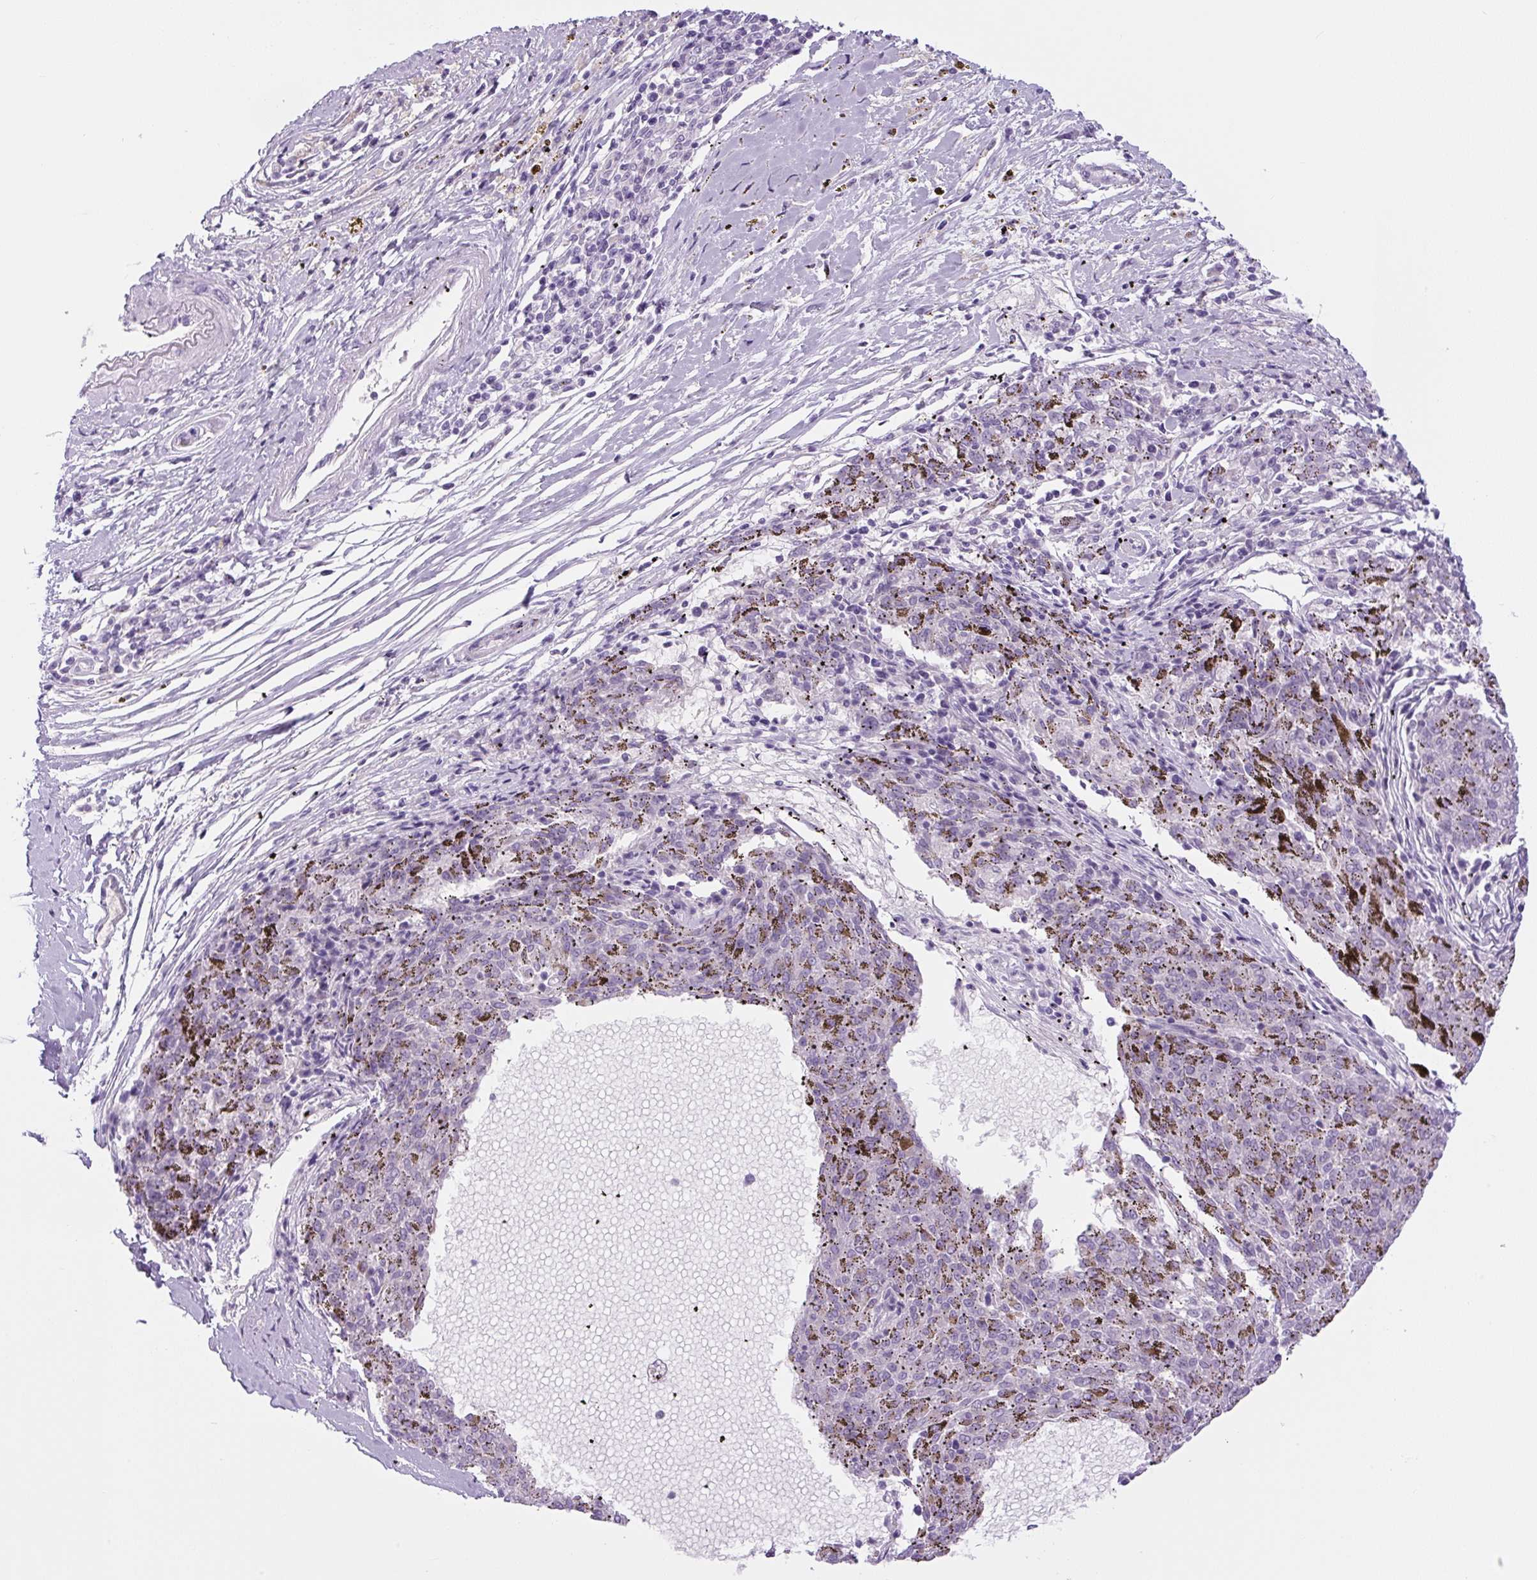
{"staining": {"intensity": "negative", "quantity": "none", "location": "none"}, "tissue": "melanoma", "cell_type": "Tumor cells", "image_type": "cancer", "snomed": [{"axis": "morphology", "description": "Malignant melanoma, NOS"}, {"axis": "topography", "description": "Skin"}], "caption": "Immunohistochemistry of malignant melanoma shows no expression in tumor cells.", "gene": "COL9A2", "patient": {"sex": "female", "age": 72}}